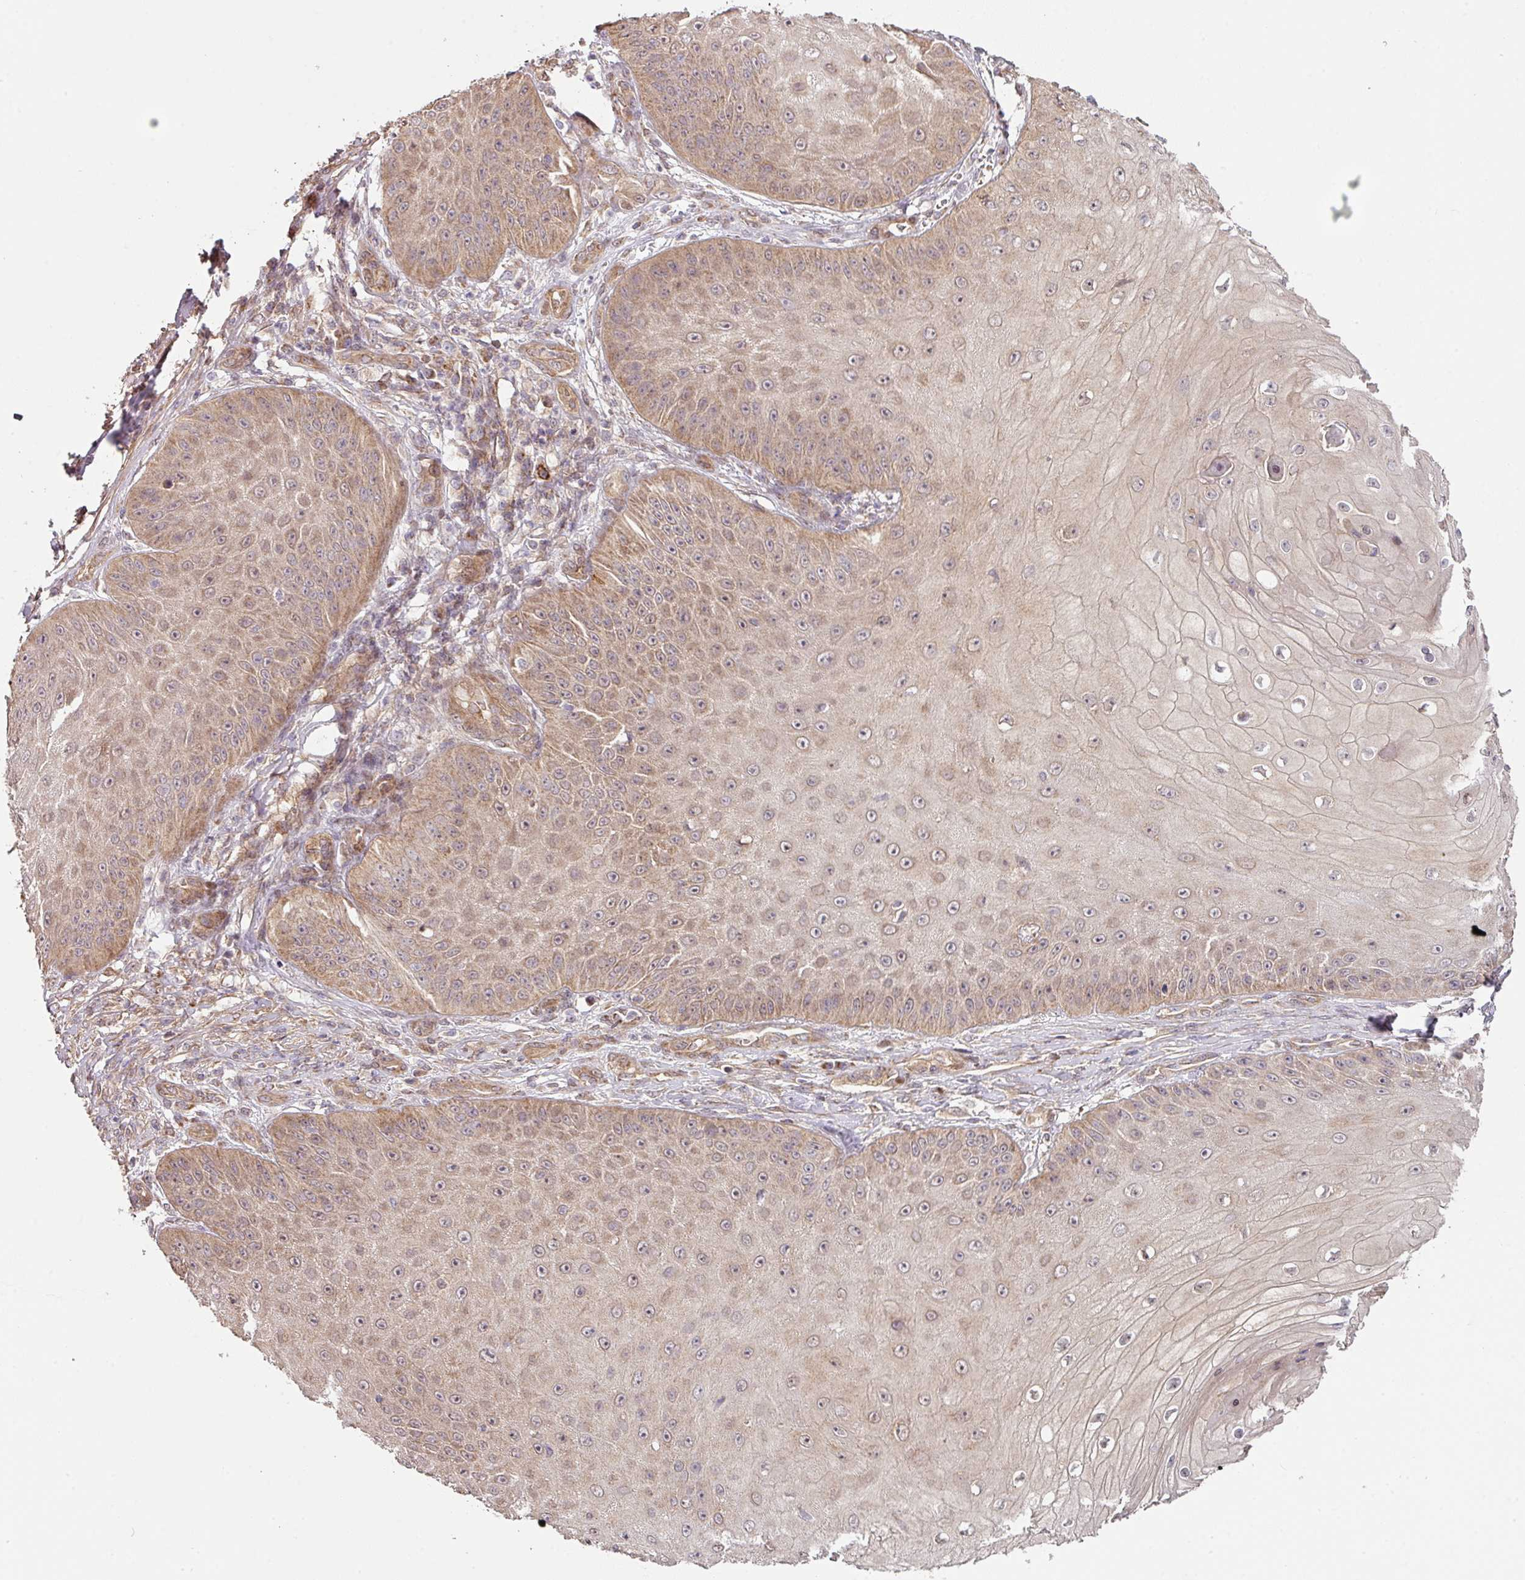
{"staining": {"intensity": "moderate", "quantity": "25%-75%", "location": "cytoplasmic/membranous"}, "tissue": "skin cancer", "cell_type": "Tumor cells", "image_type": "cancer", "snomed": [{"axis": "morphology", "description": "Squamous cell carcinoma, NOS"}, {"axis": "topography", "description": "Skin"}], "caption": "Protein staining of skin squamous cell carcinoma tissue exhibits moderate cytoplasmic/membranous staining in approximately 25%-75% of tumor cells.", "gene": "STK35", "patient": {"sex": "male", "age": 70}}